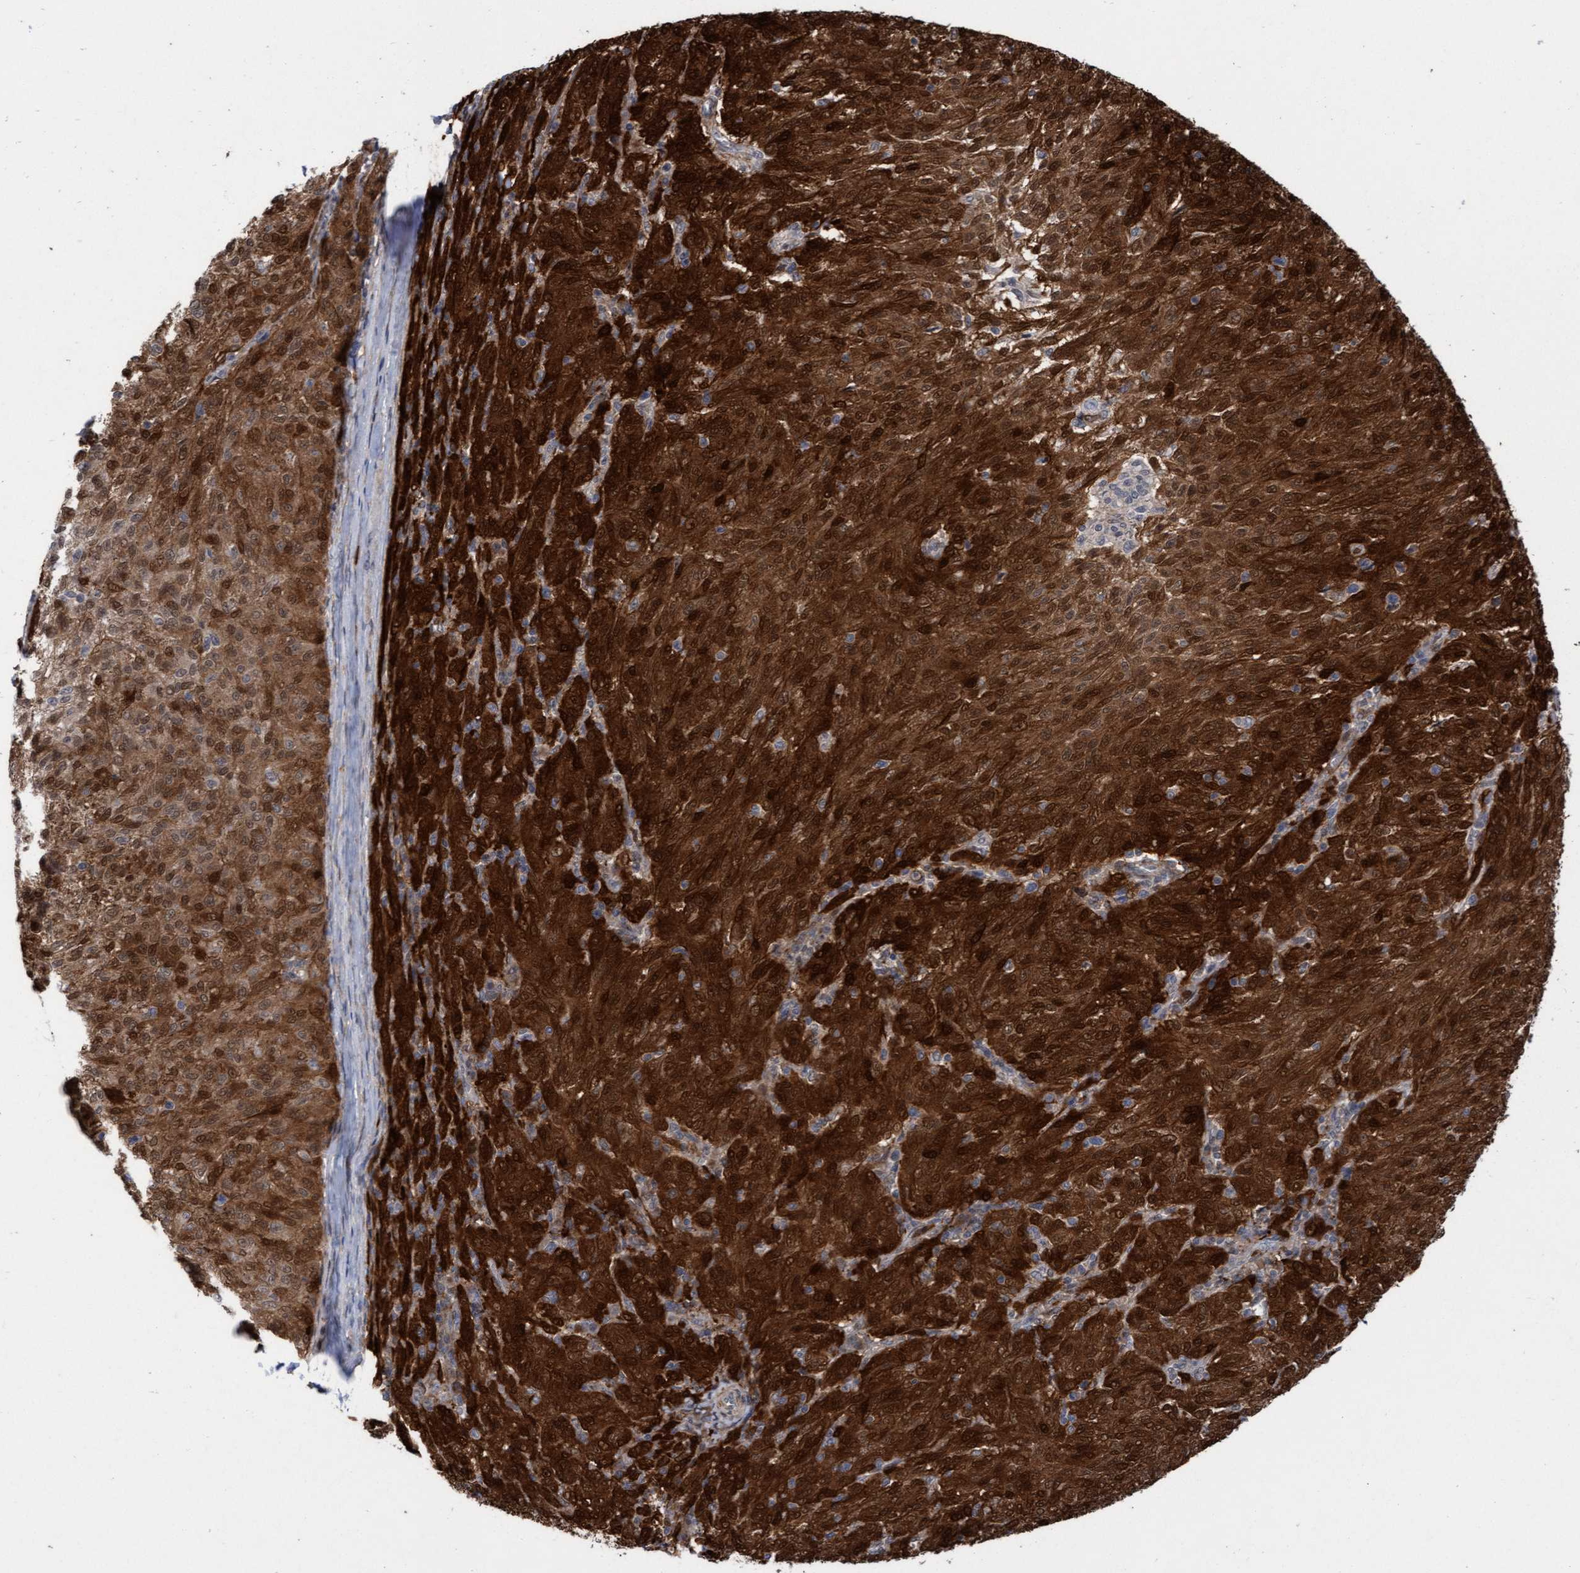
{"staining": {"intensity": "strong", "quantity": ">75%", "location": "cytoplasmic/membranous,nuclear"}, "tissue": "melanoma", "cell_type": "Tumor cells", "image_type": "cancer", "snomed": [{"axis": "morphology", "description": "Malignant melanoma, NOS"}, {"axis": "topography", "description": "Skin"}], "caption": "Protein staining exhibits strong cytoplasmic/membranous and nuclear positivity in approximately >75% of tumor cells in melanoma.", "gene": "RAP1GAP2", "patient": {"sex": "female", "age": 72}}